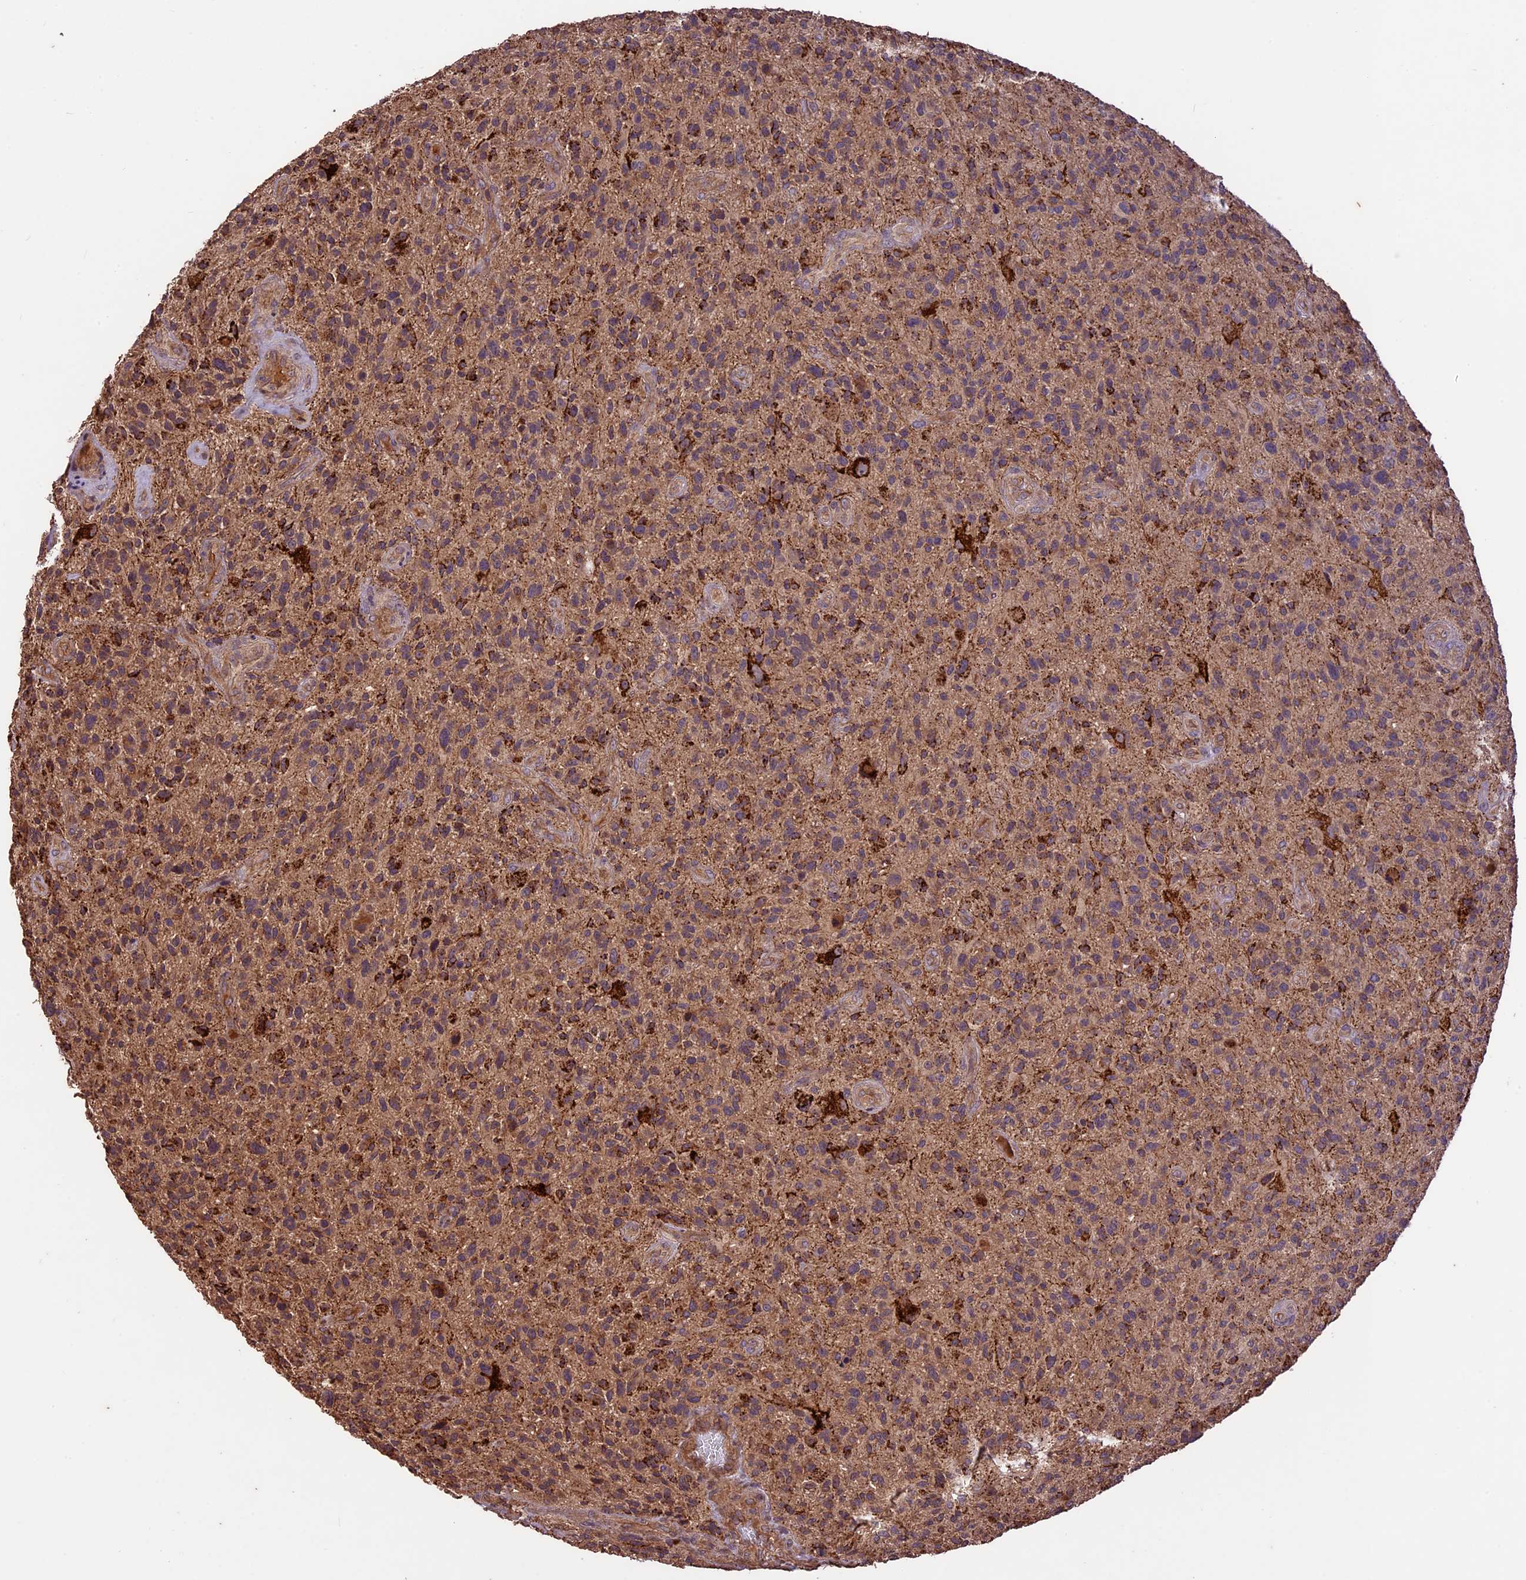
{"staining": {"intensity": "moderate", "quantity": ">75%", "location": "cytoplasmic/membranous"}, "tissue": "glioma", "cell_type": "Tumor cells", "image_type": "cancer", "snomed": [{"axis": "morphology", "description": "Glioma, malignant, High grade"}, {"axis": "topography", "description": "Brain"}], "caption": "IHC micrograph of human glioma stained for a protein (brown), which demonstrates medium levels of moderate cytoplasmic/membranous staining in approximately >75% of tumor cells.", "gene": "CRLF1", "patient": {"sex": "male", "age": 47}}